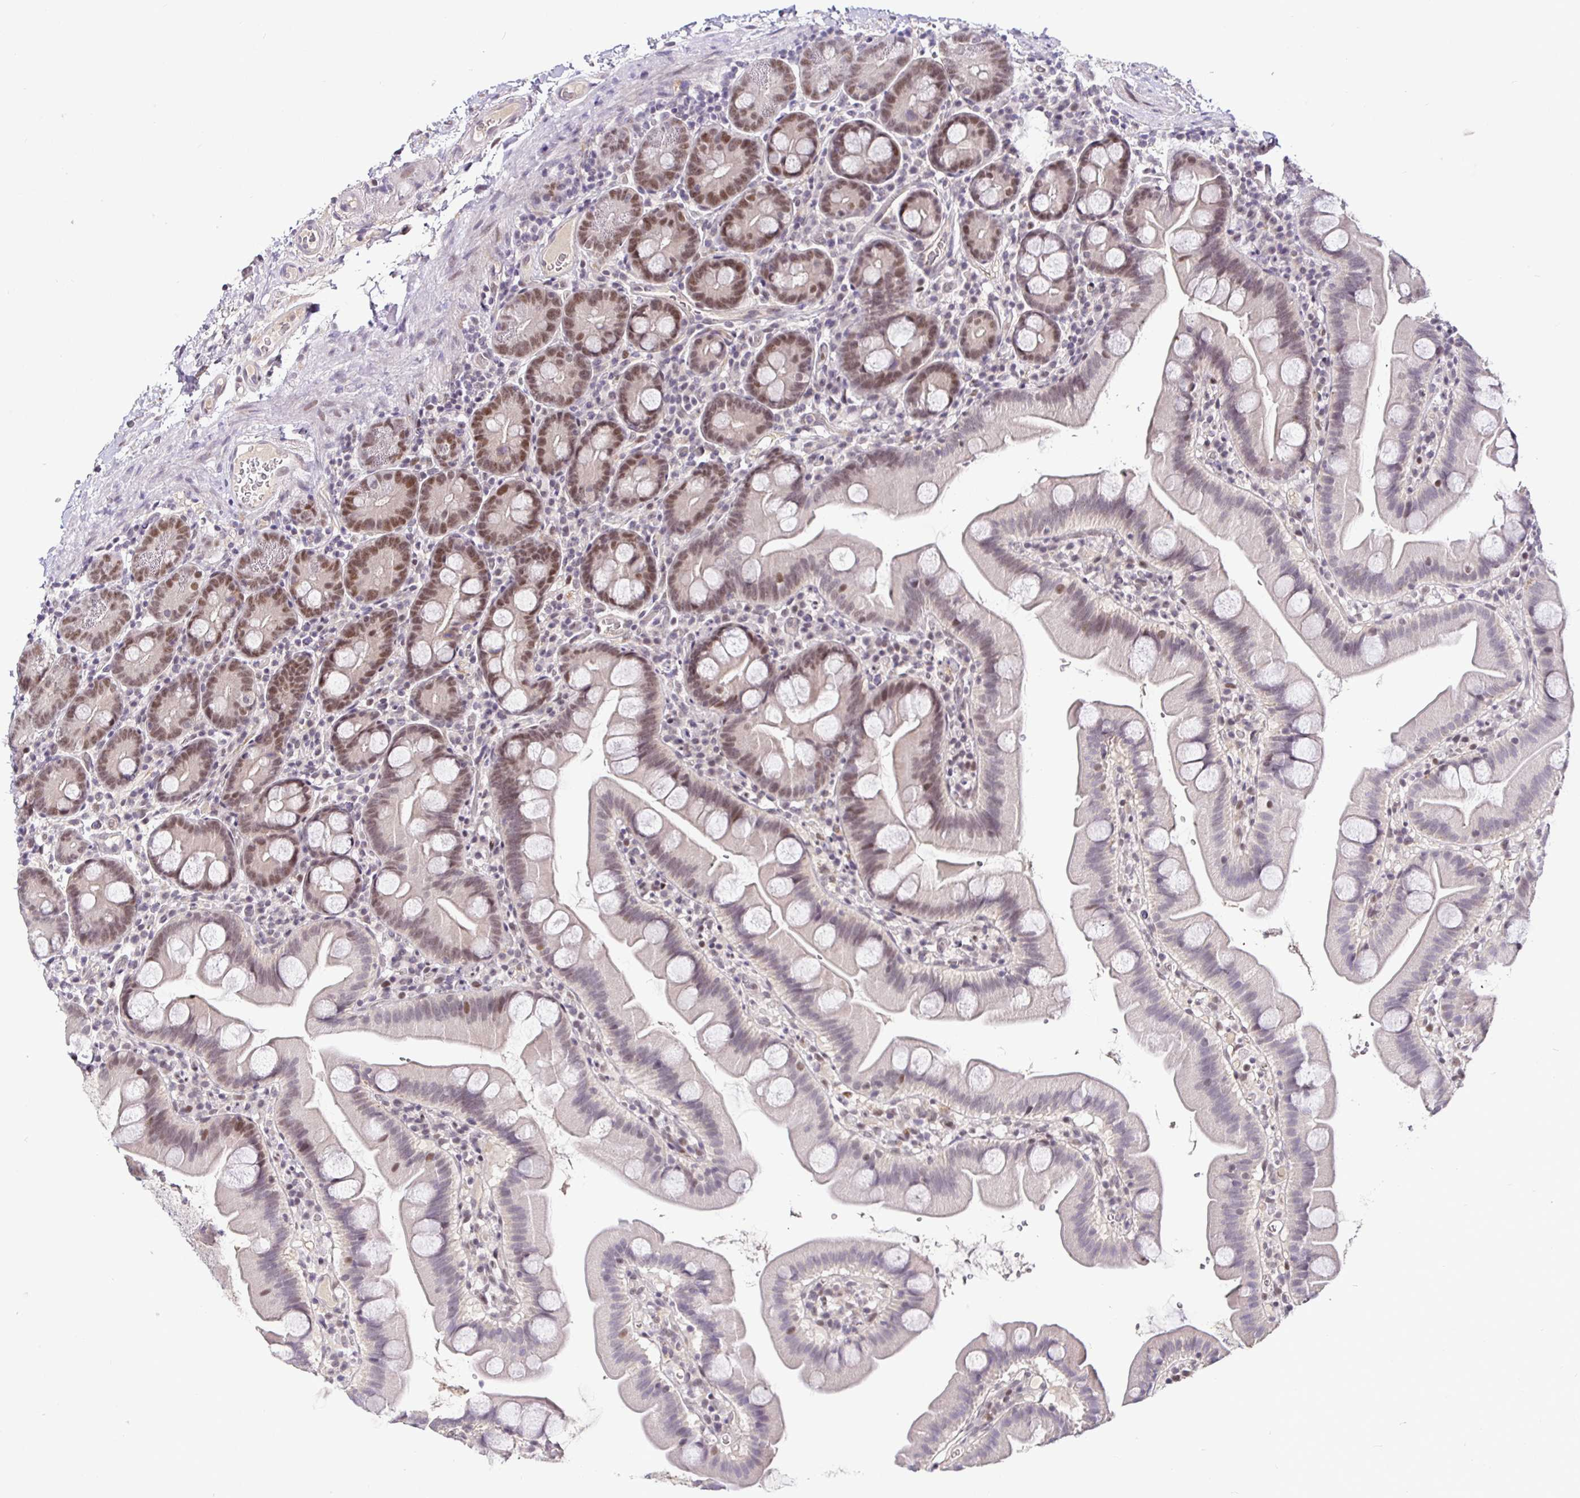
{"staining": {"intensity": "moderate", "quantity": "25%-75%", "location": "nuclear"}, "tissue": "small intestine", "cell_type": "Glandular cells", "image_type": "normal", "snomed": [{"axis": "morphology", "description": "Normal tissue, NOS"}, {"axis": "topography", "description": "Small intestine"}], "caption": "Unremarkable small intestine shows moderate nuclear positivity in about 25%-75% of glandular cells, visualized by immunohistochemistry.", "gene": "NUP188", "patient": {"sex": "female", "age": 68}}